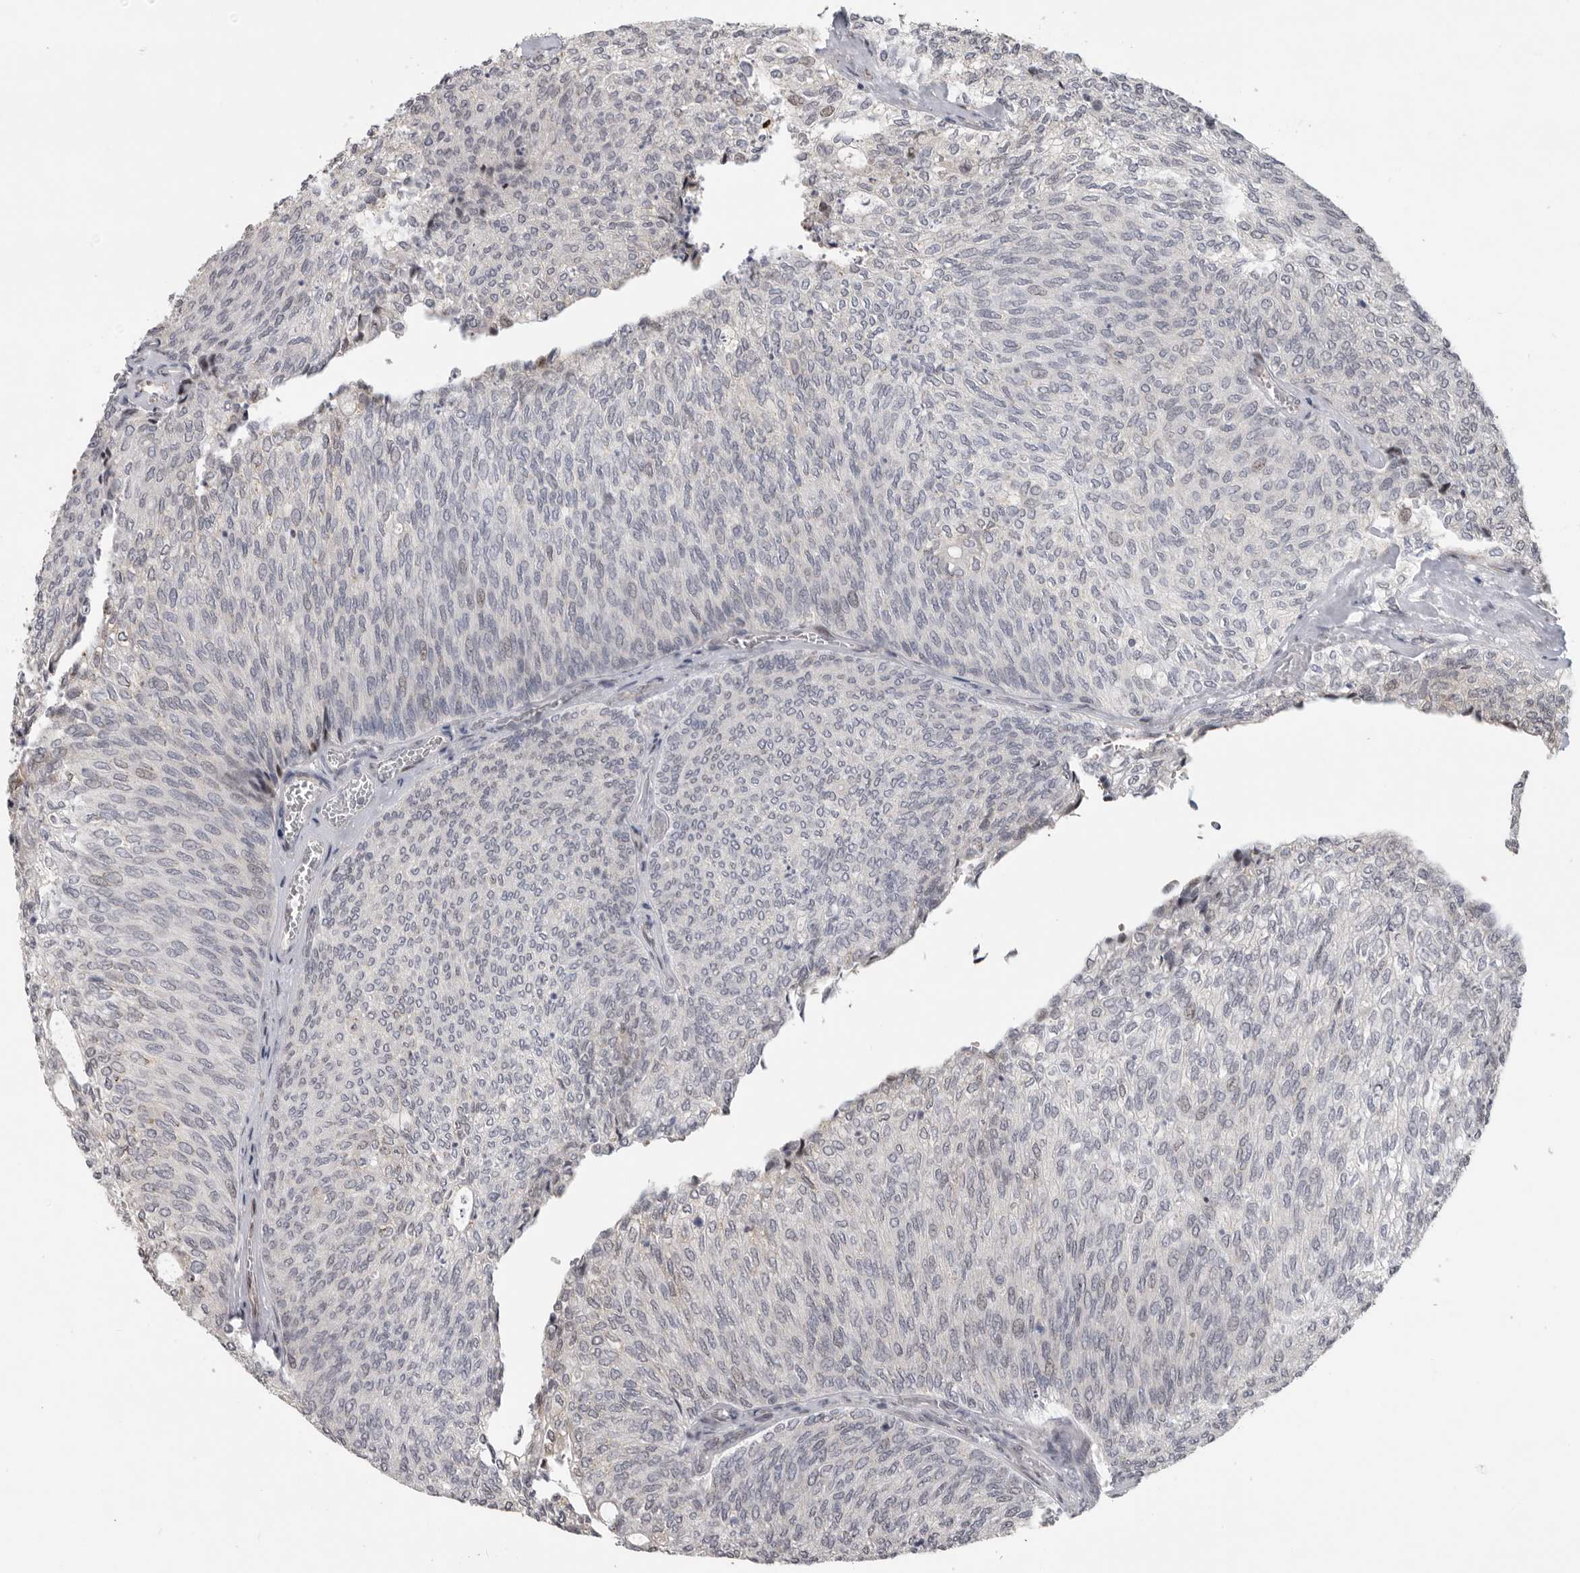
{"staining": {"intensity": "negative", "quantity": "none", "location": "none"}, "tissue": "urothelial cancer", "cell_type": "Tumor cells", "image_type": "cancer", "snomed": [{"axis": "morphology", "description": "Urothelial carcinoma, Low grade"}, {"axis": "topography", "description": "Urinary bladder"}], "caption": "Photomicrograph shows no significant protein staining in tumor cells of urothelial cancer. Brightfield microscopy of IHC stained with DAB (3,3'-diaminobenzidine) (brown) and hematoxylin (blue), captured at high magnification.", "gene": "PCMTD1", "patient": {"sex": "female", "age": 79}}